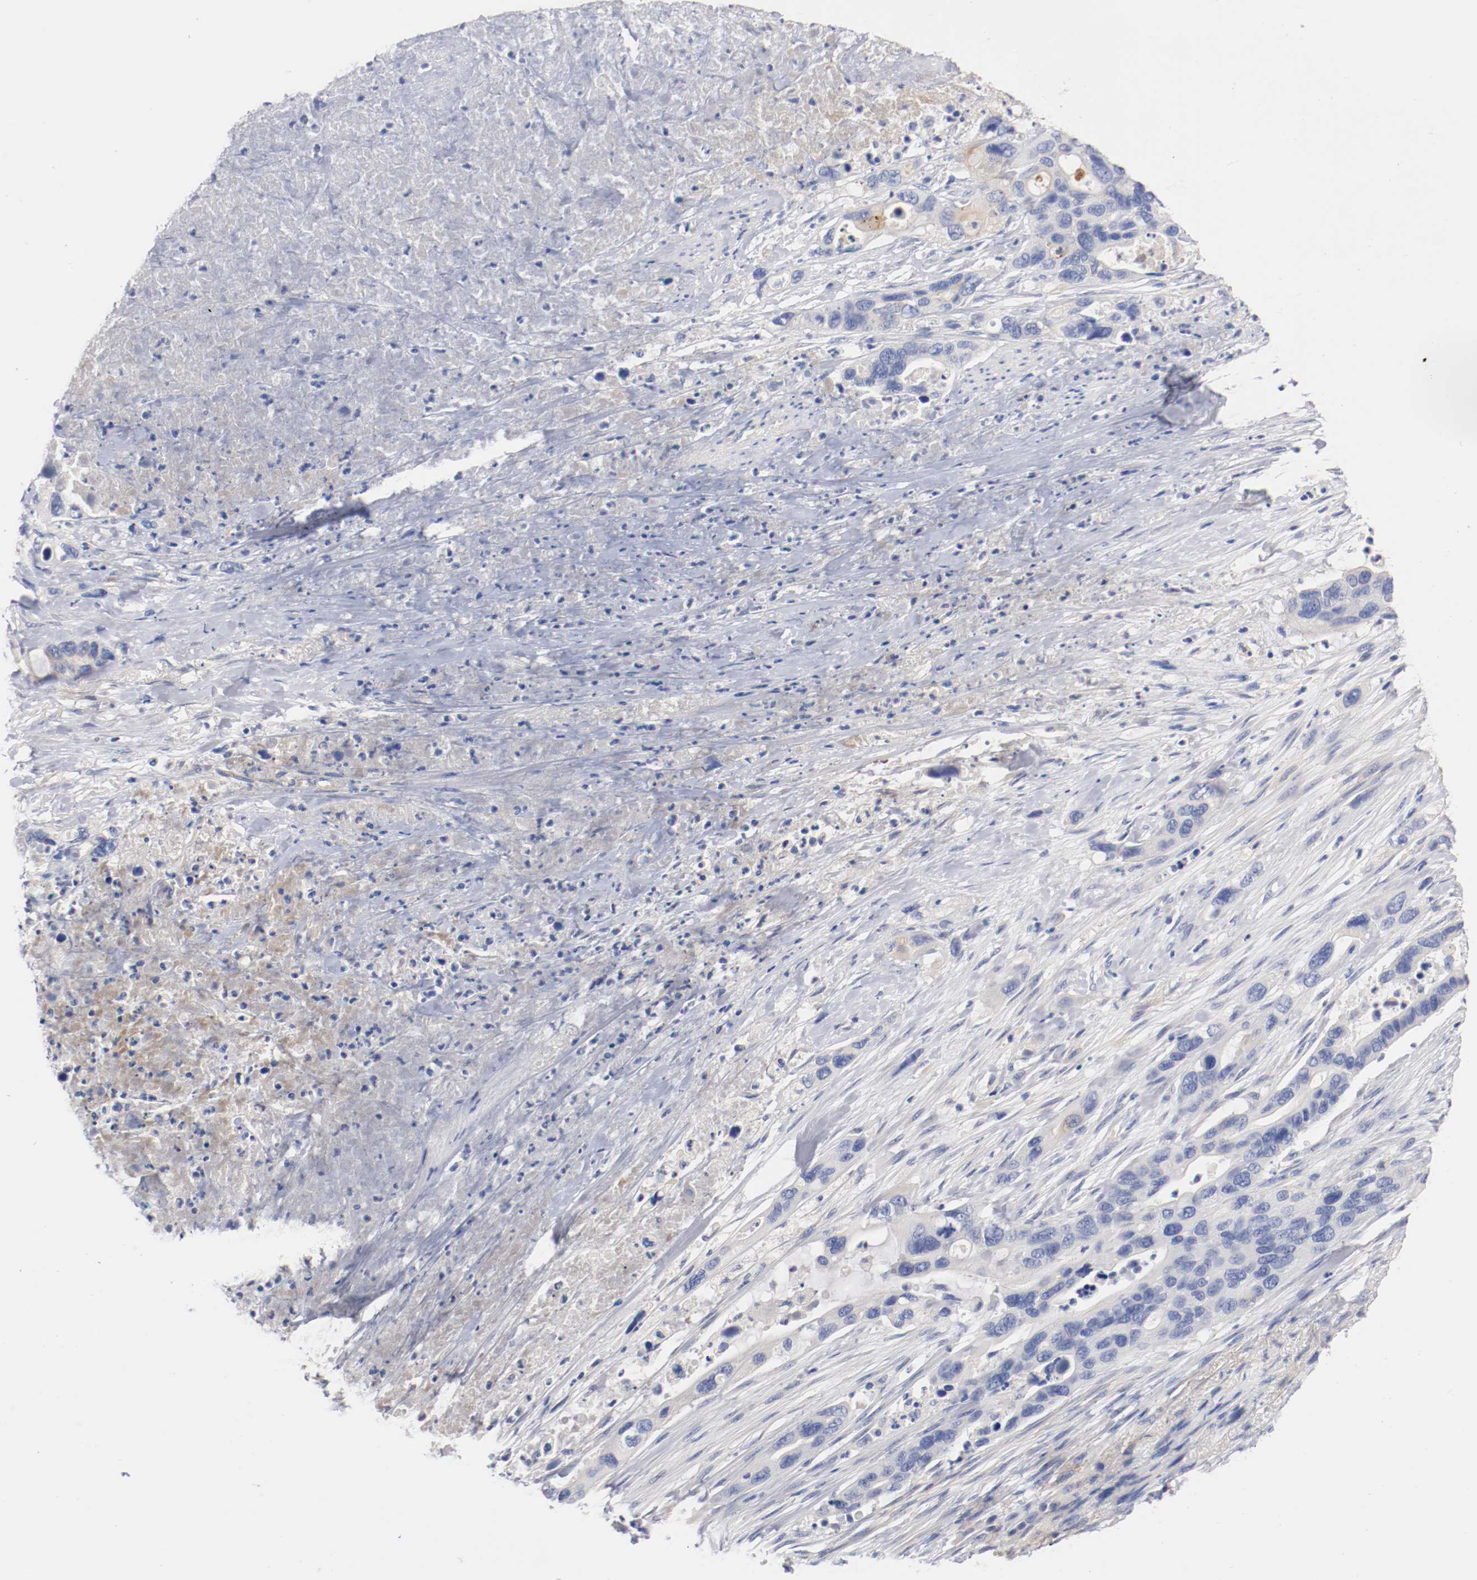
{"staining": {"intensity": "negative", "quantity": "none", "location": "none"}, "tissue": "pancreatic cancer", "cell_type": "Tumor cells", "image_type": "cancer", "snomed": [{"axis": "morphology", "description": "Adenocarcinoma, NOS"}, {"axis": "topography", "description": "Pancreas"}], "caption": "Protein analysis of pancreatic cancer (adenocarcinoma) shows no significant positivity in tumor cells.", "gene": "FGFBP1", "patient": {"sex": "female", "age": 71}}